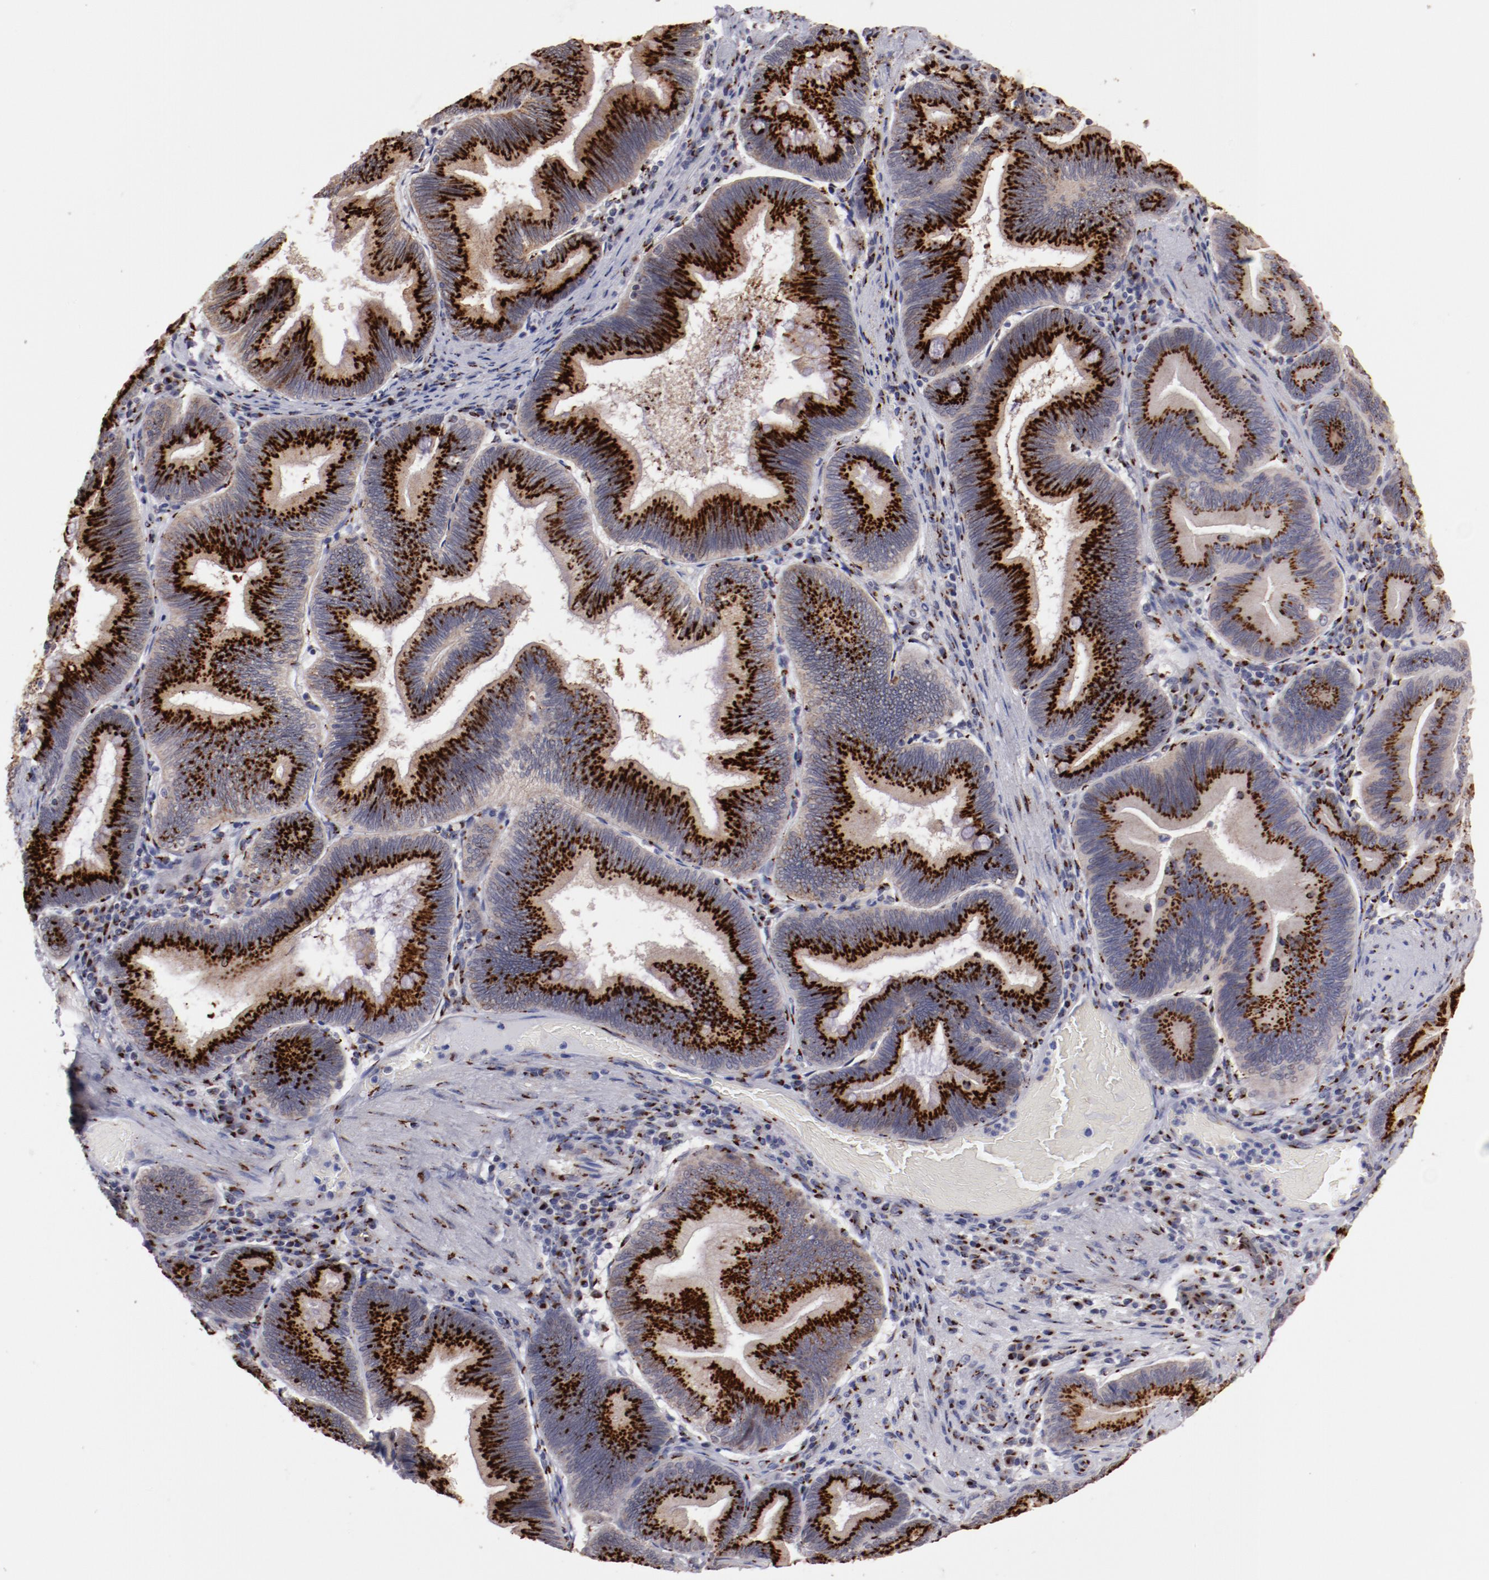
{"staining": {"intensity": "strong", "quantity": ">75%", "location": "cytoplasmic/membranous"}, "tissue": "pancreatic cancer", "cell_type": "Tumor cells", "image_type": "cancer", "snomed": [{"axis": "morphology", "description": "Adenocarcinoma, NOS"}, {"axis": "topography", "description": "Pancreas"}], "caption": "Pancreatic cancer (adenocarcinoma) was stained to show a protein in brown. There is high levels of strong cytoplasmic/membranous positivity in approximately >75% of tumor cells.", "gene": "GOLIM4", "patient": {"sex": "male", "age": 82}}